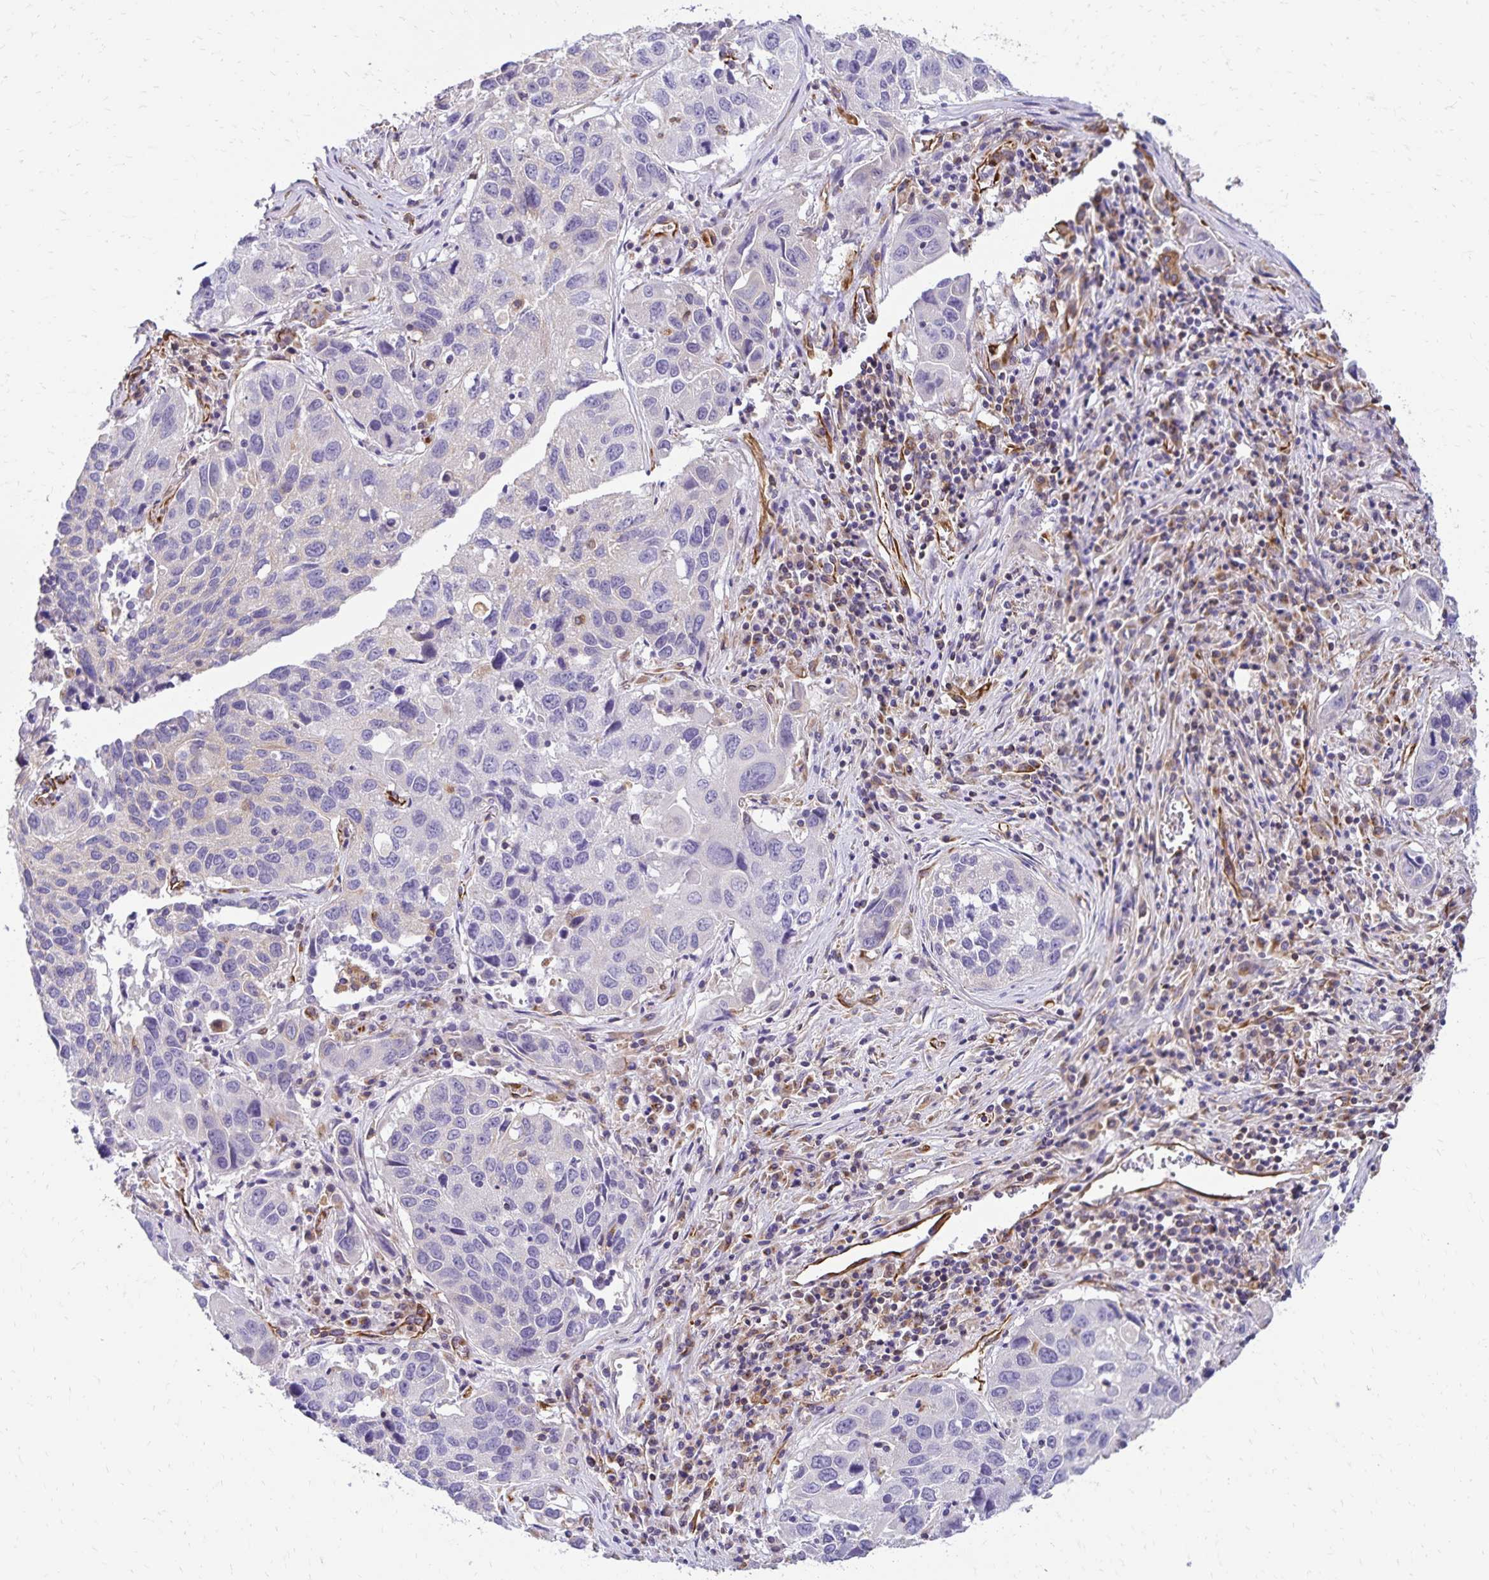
{"staining": {"intensity": "negative", "quantity": "none", "location": "none"}, "tissue": "lung cancer", "cell_type": "Tumor cells", "image_type": "cancer", "snomed": [{"axis": "morphology", "description": "Squamous cell carcinoma, NOS"}, {"axis": "topography", "description": "Lung"}], "caption": "Immunohistochemistry (IHC) histopathology image of lung cancer (squamous cell carcinoma) stained for a protein (brown), which reveals no expression in tumor cells.", "gene": "TRPV6", "patient": {"sex": "female", "age": 61}}